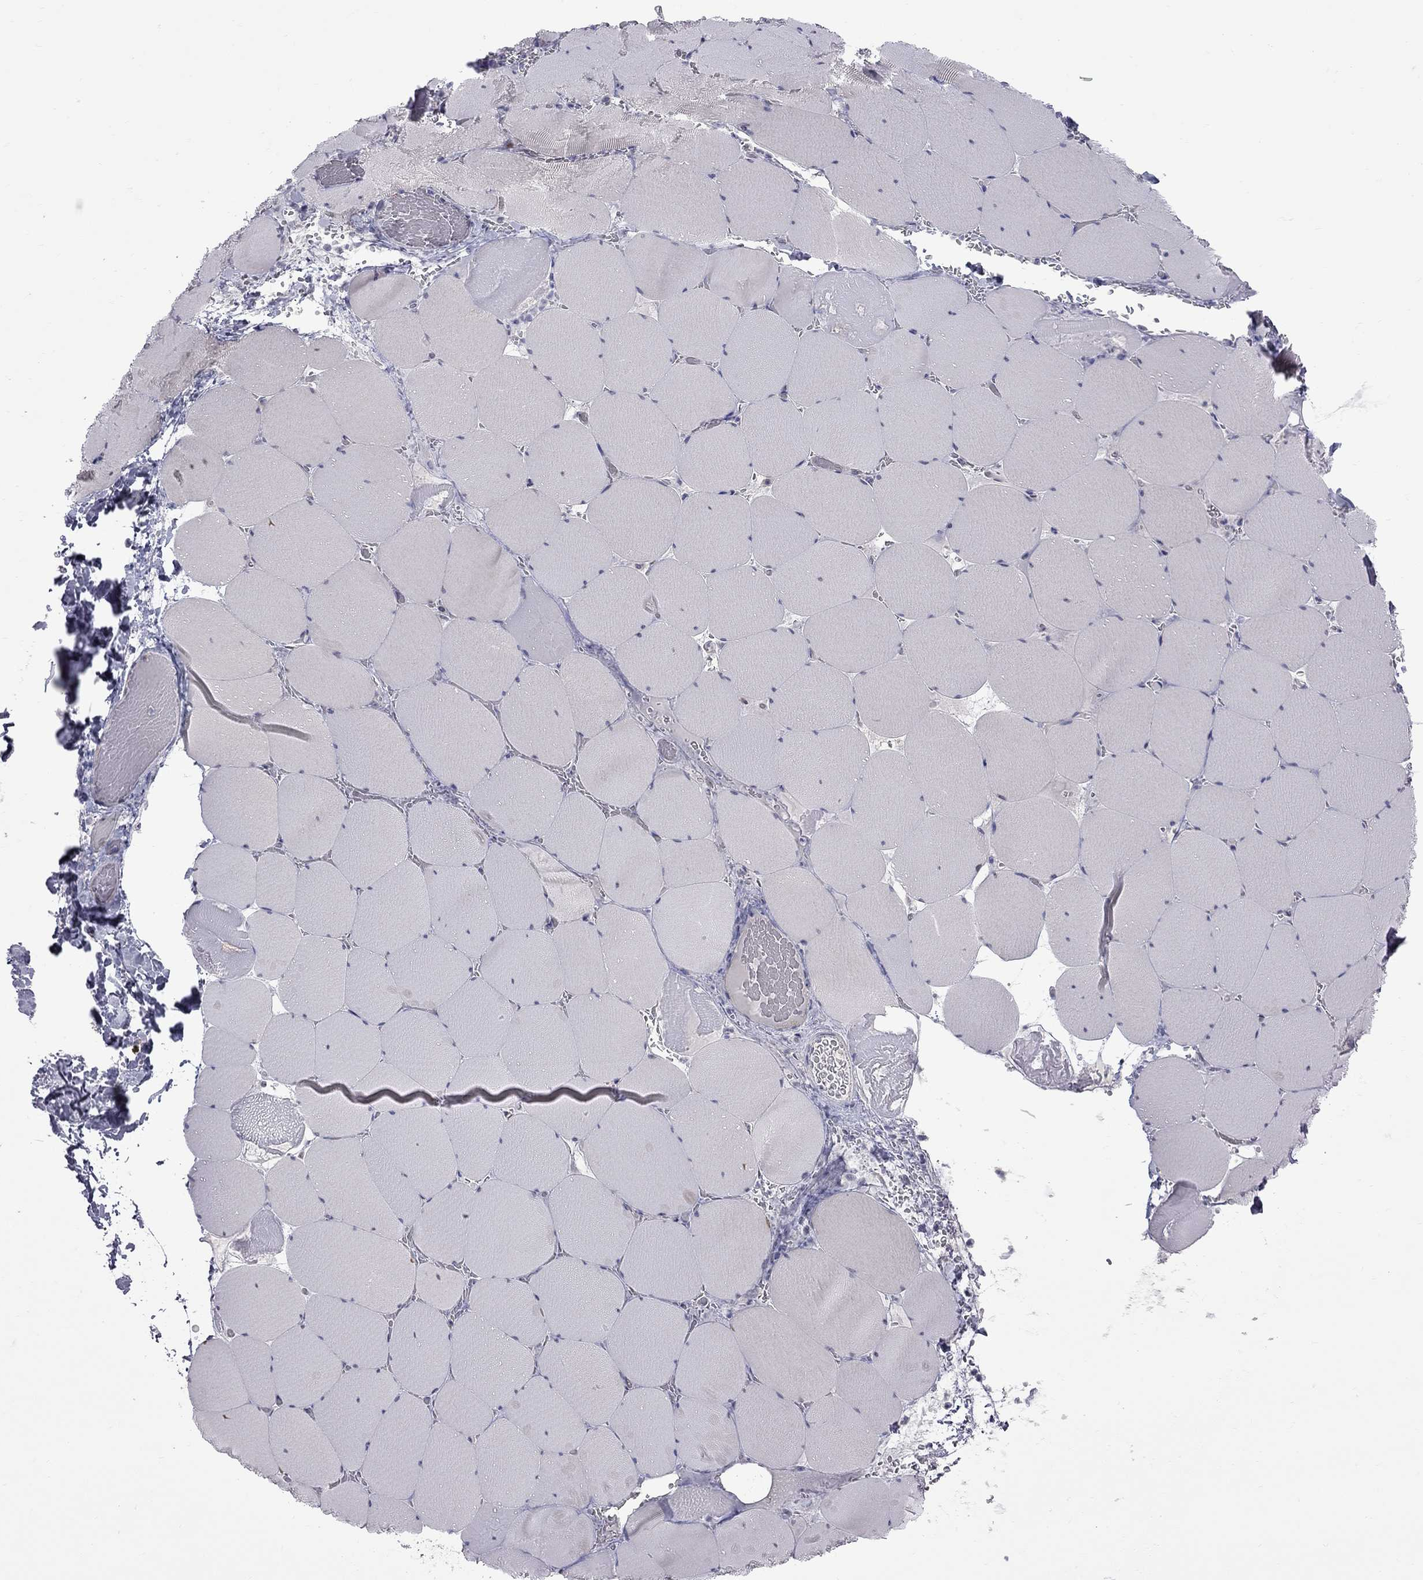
{"staining": {"intensity": "negative", "quantity": "none", "location": "none"}, "tissue": "skeletal muscle", "cell_type": "Myocytes", "image_type": "normal", "snomed": [{"axis": "morphology", "description": "Normal tissue, NOS"}, {"axis": "morphology", "description": "Malignant melanoma, Metastatic site"}, {"axis": "topography", "description": "Skeletal muscle"}], "caption": "IHC image of normal human skeletal muscle stained for a protein (brown), which reveals no positivity in myocytes.", "gene": "GSG1L", "patient": {"sex": "male", "age": 50}}